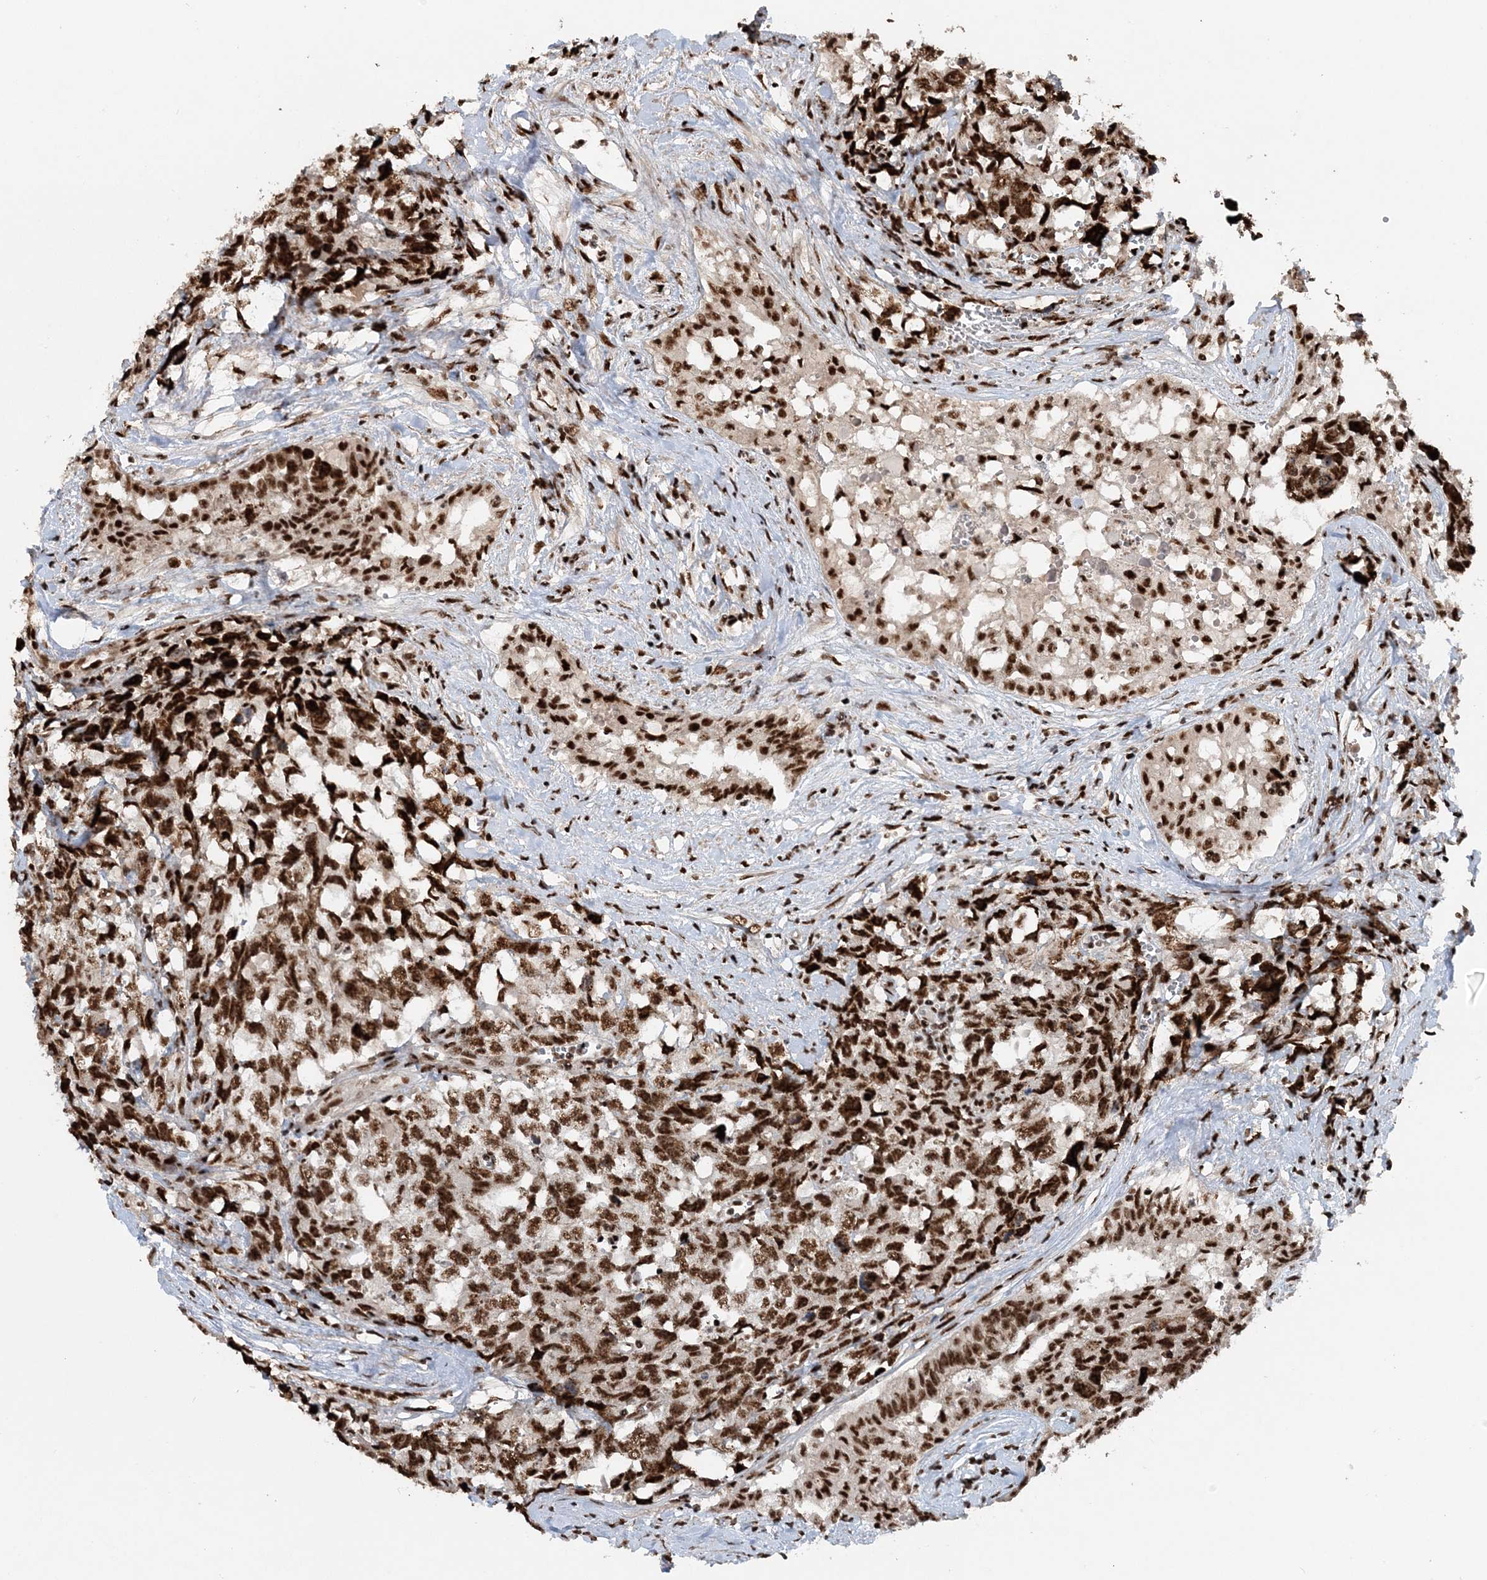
{"staining": {"intensity": "strong", "quantity": ">75%", "location": "nuclear"}, "tissue": "testis cancer", "cell_type": "Tumor cells", "image_type": "cancer", "snomed": [{"axis": "morphology", "description": "Carcinoma, Embryonal, NOS"}, {"axis": "topography", "description": "Testis"}], "caption": "A histopathology image of human testis cancer stained for a protein demonstrates strong nuclear brown staining in tumor cells. (DAB IHC, brown staining for protein, blue staining for nuclei).", "gene": "EXOSC8", "patient": {"sex": "male", "age": 31}}